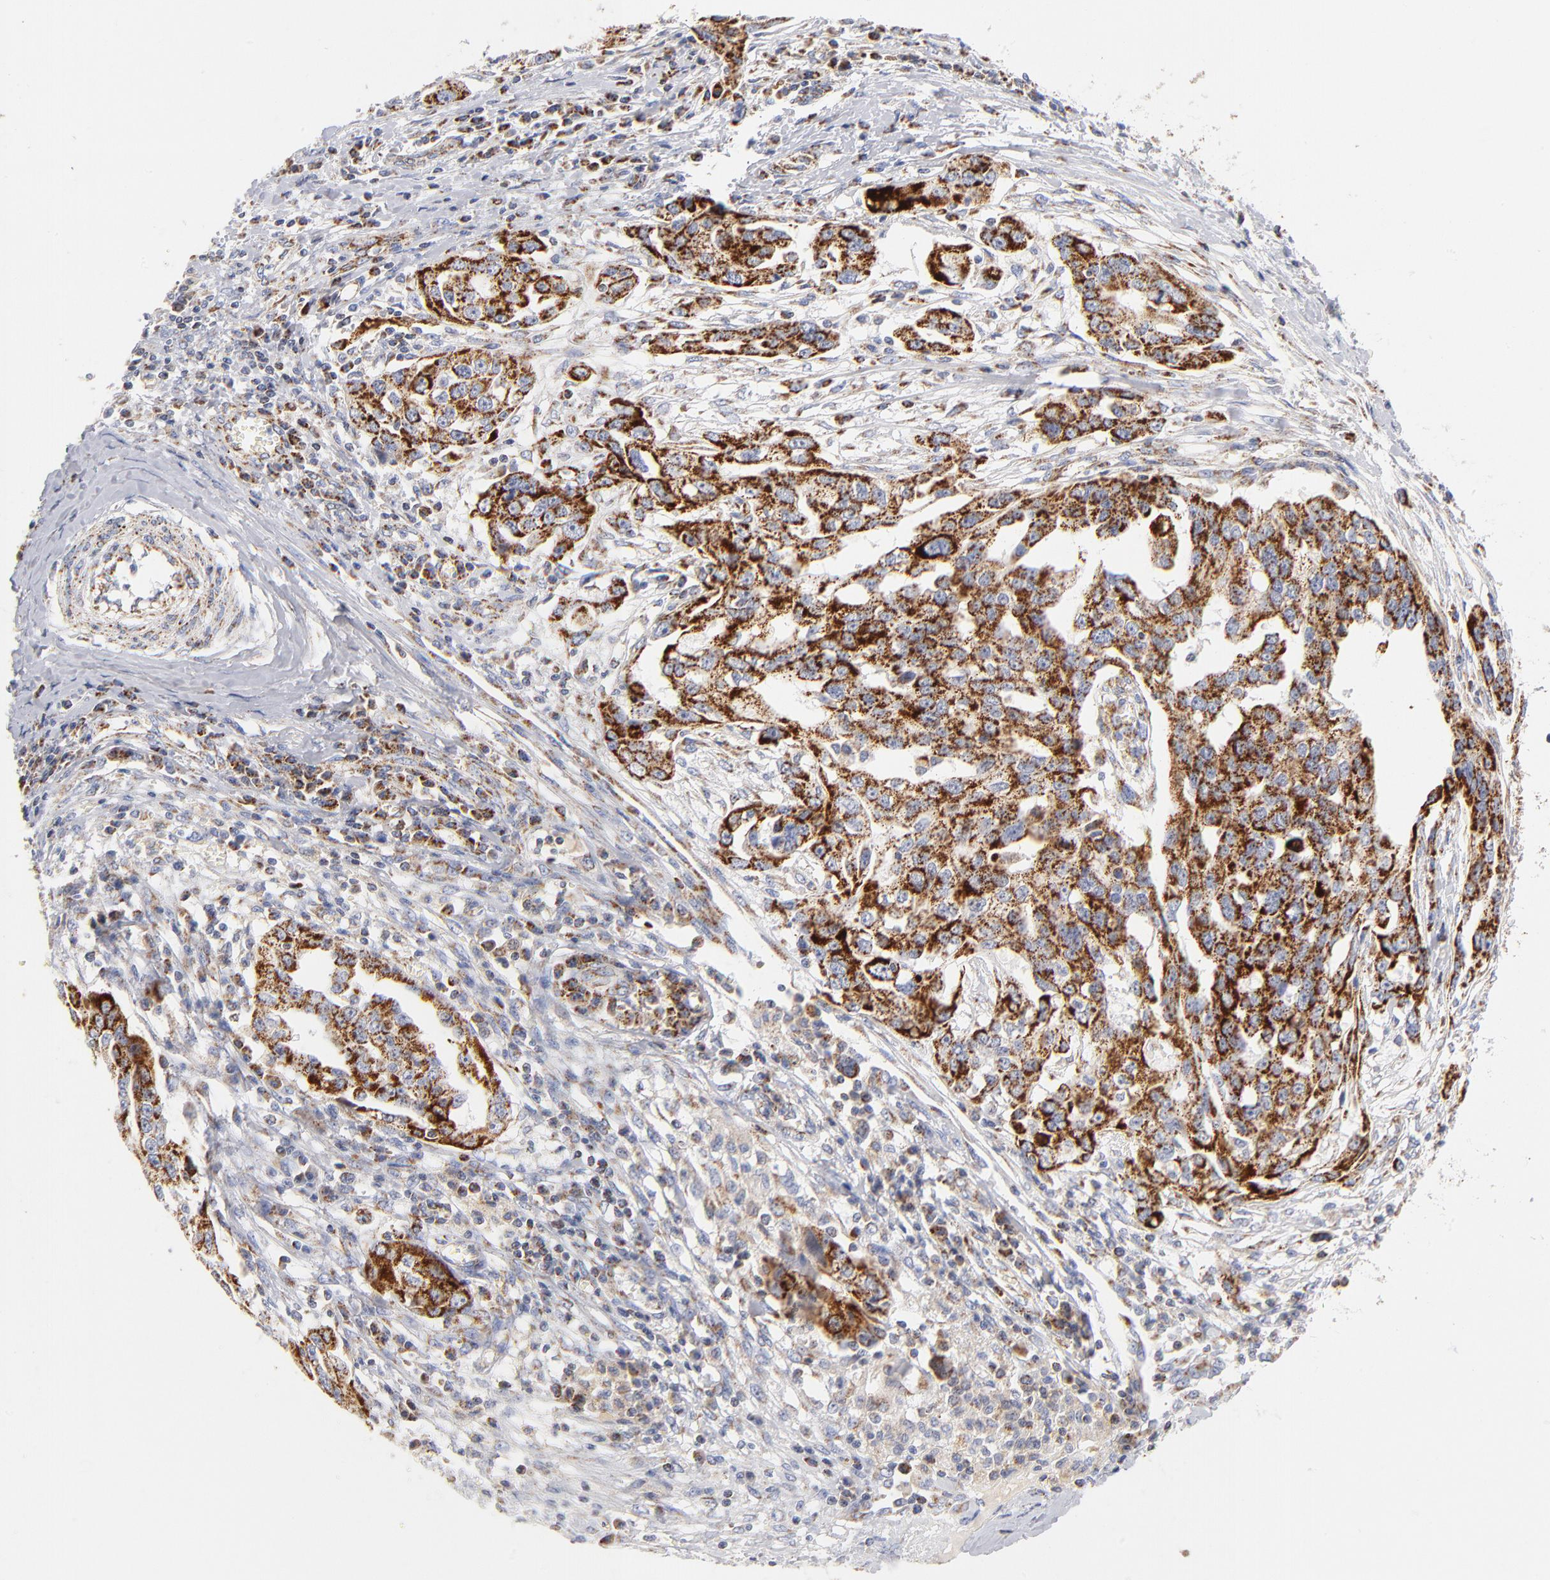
{"staining": {"intensity": "strong", "quantity": ">75%", "location": "cytoplasmic/membranous"}, "tissue": "ovarian cancer", "cell_type": "Tumor cells", "image_type": "cancer", "snomed": [{"axis": "morphology", "description": "Carcinoma, endometroid"}, {"axis": "topography", "description": "Ovary"}], "caption": "This is an image of immunohistochemistry (IHC) staining of endometroid carcinoma (ovarian), which shows strong positivity in the cytoplasmic/membranous of tumor cells.", "gene": "DLAT", "patient": {"sex": "female", "age": 75}}